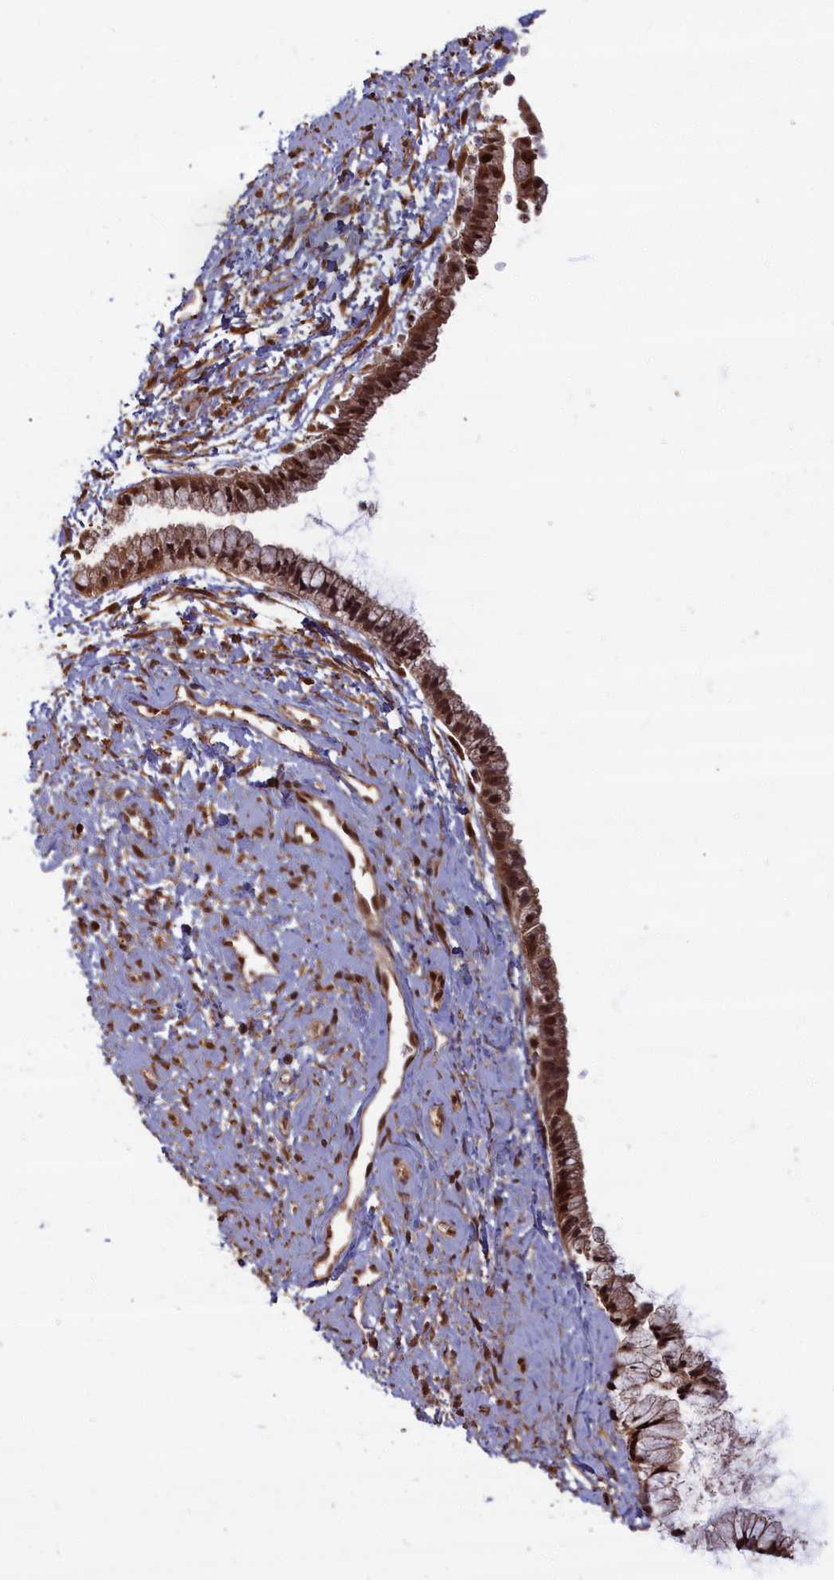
{"staining": {"intensity": "moderate", "quantity": ">75%", "location": "cytoplasmic/membranous,nuclear"}, "tissue": "cervix", "cell_type": "Glandular cells", "image_type": "normal", "snomed": [{"axis": "morphology", "description": "Normal tissue, NOS"}, {"axis": "topography", "description": "Cervix"}], "caption": "High-power microscopy captured an IHC micrograph of benign cervix, revealing moderate cytoplasmic/membranous,nuclear staining in approximately >75% of glandular cells. (DAB (3,3'-diaminobenzidine) IHC, brown staining for protein, blue staining for nuclei).", "gene": "HIF3A", "patient": {"sex": "female", "age": 57}}